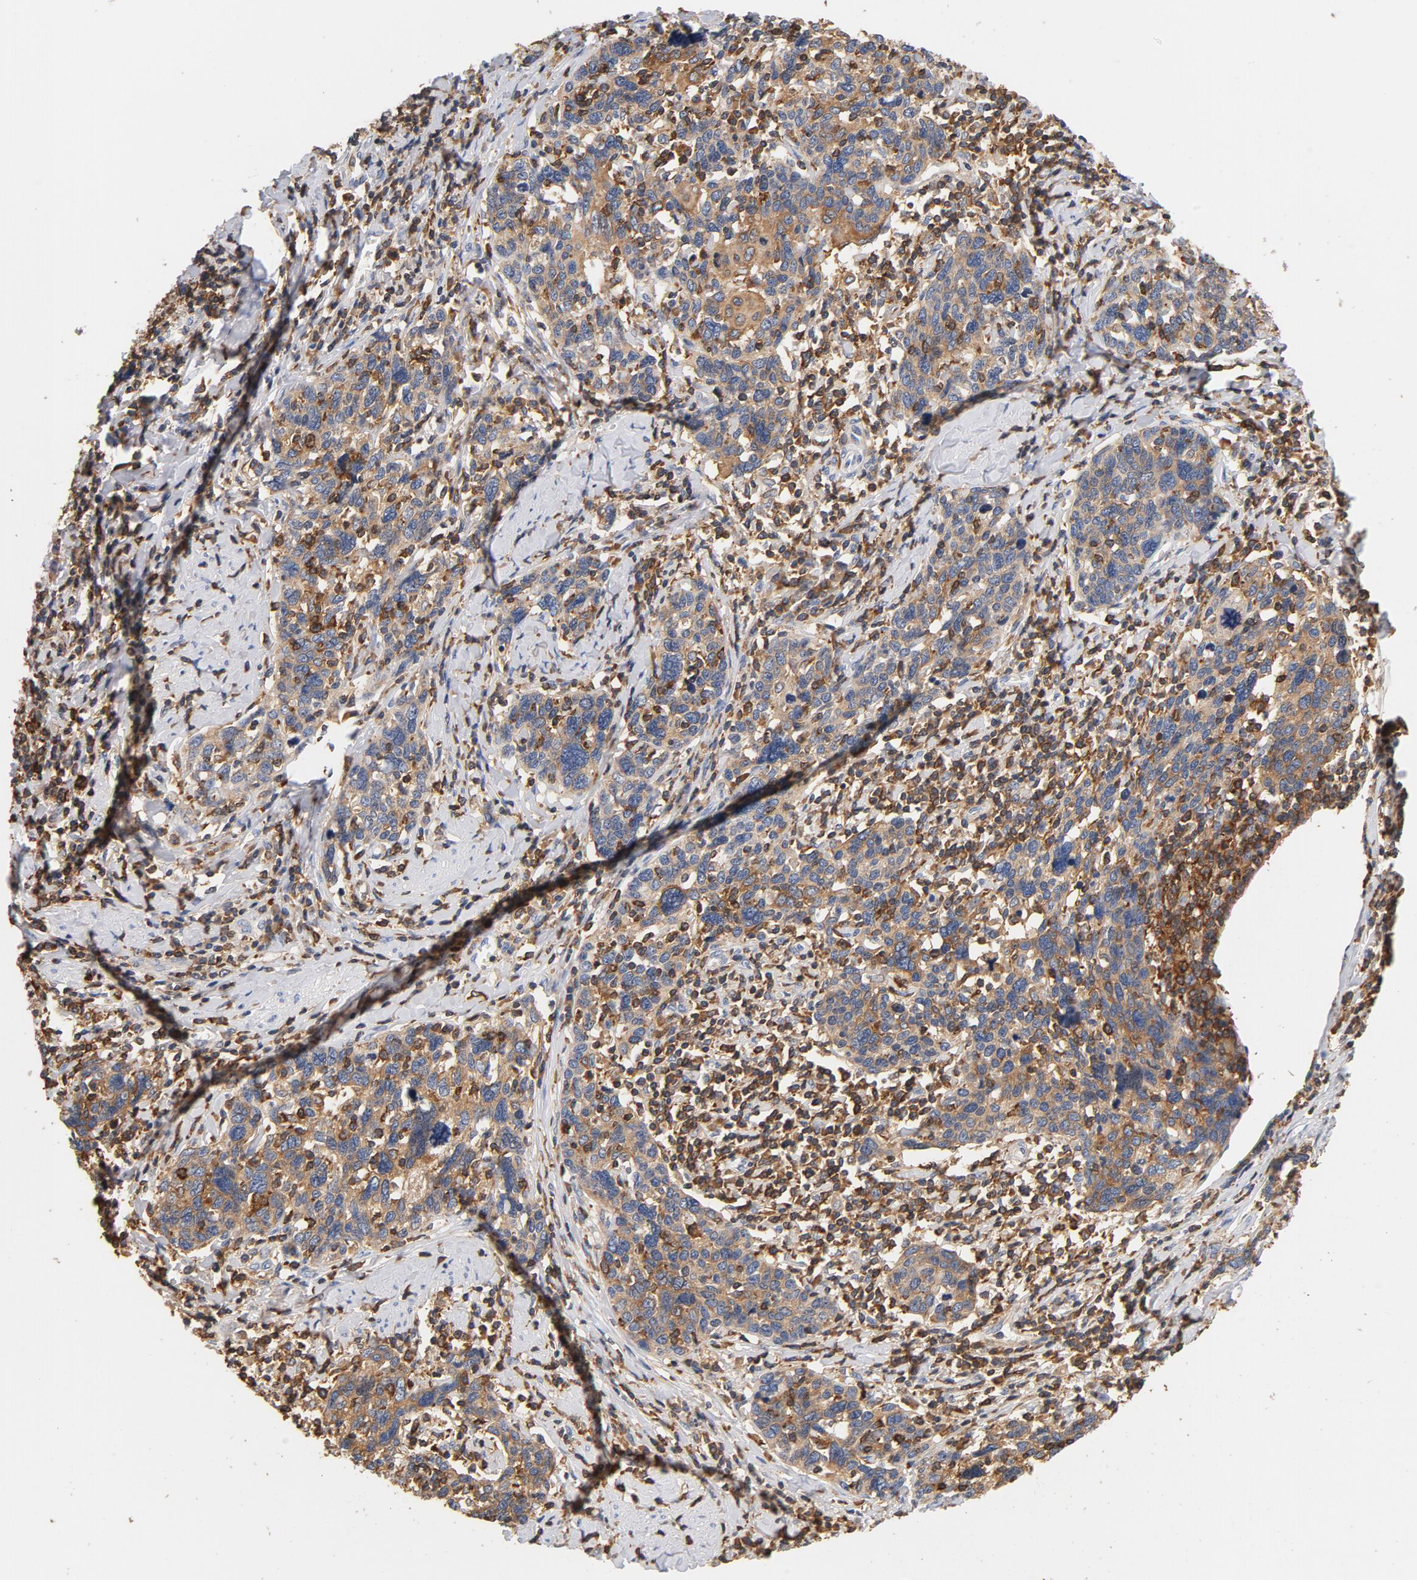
{"staining": {"intensity": "moderate", "quantity": ">75%", "location": "cytoplasmic/membranous"}, "tissue": "cervical cancer", "cell_type": "Tumor cells", "image_type": "cancer", "snomed": [{"axis": "morphology", "description": "Squamous cell carcinoma, NOS"}, {"axis": "topography", "description": "Cervix"}], "caption": "This is an image of immunohistochemistry (IHC) staining of squamous cell carcinoma (cervical), which shows moderate expression in the cytoplasmic/membranous of tumor cells.", "gene": "EZR", "patient": {"sex": "female", "age": 41}}